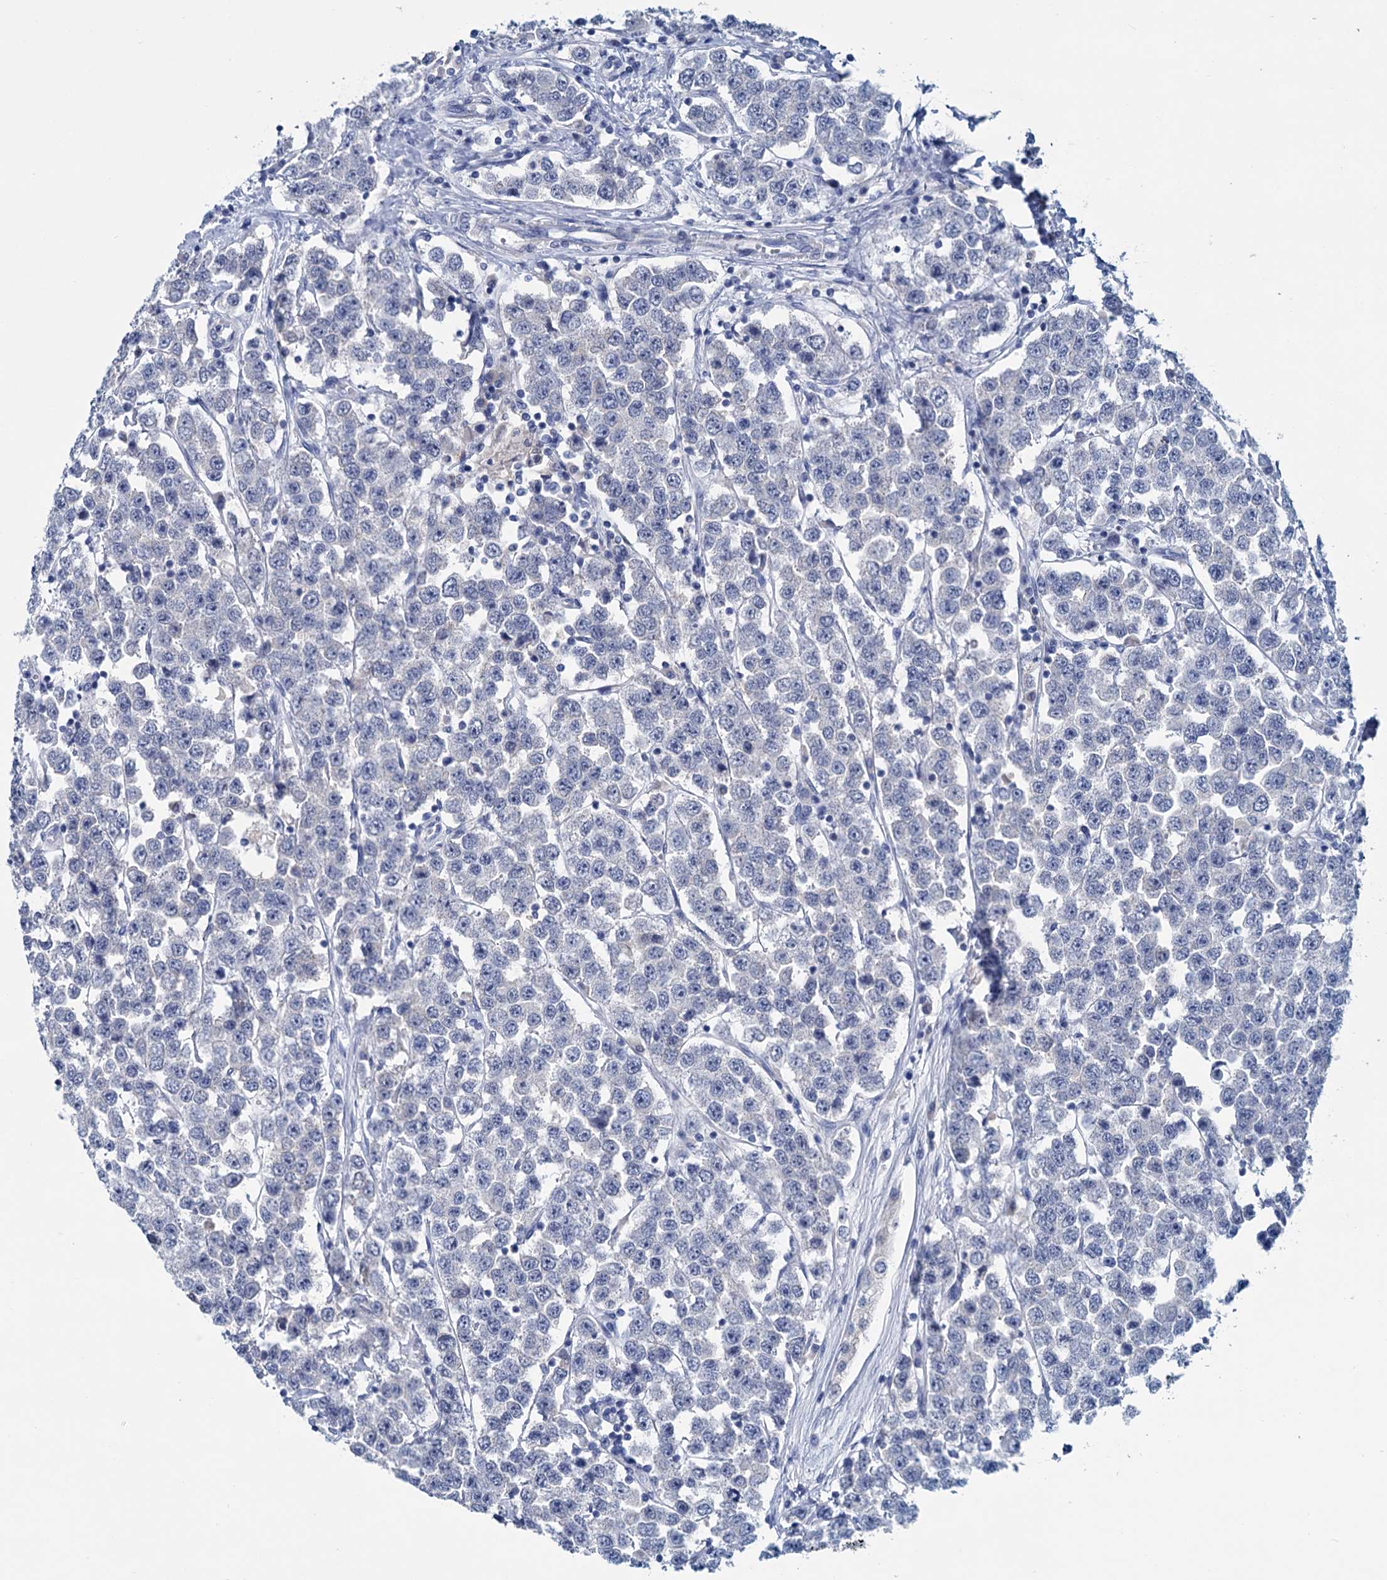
{"staining": {"intensity": "negative", "quantity": "none", "location": "none"}, "tissue": "testis cancer", "cell_type": "Tumor cells", "image_type": "cancer", "snomed": [{"axis": "morphology", "description": "Seminoma, NOS"}, {"axis": "topography", "description": "Testis"}], "caption": "Seminoma (testis) was stained to show a protein in brown. There is no significant positivity in tumor cells.", "gene": "MYOZ3", "patient": {"sex": "male", "age": 28}}